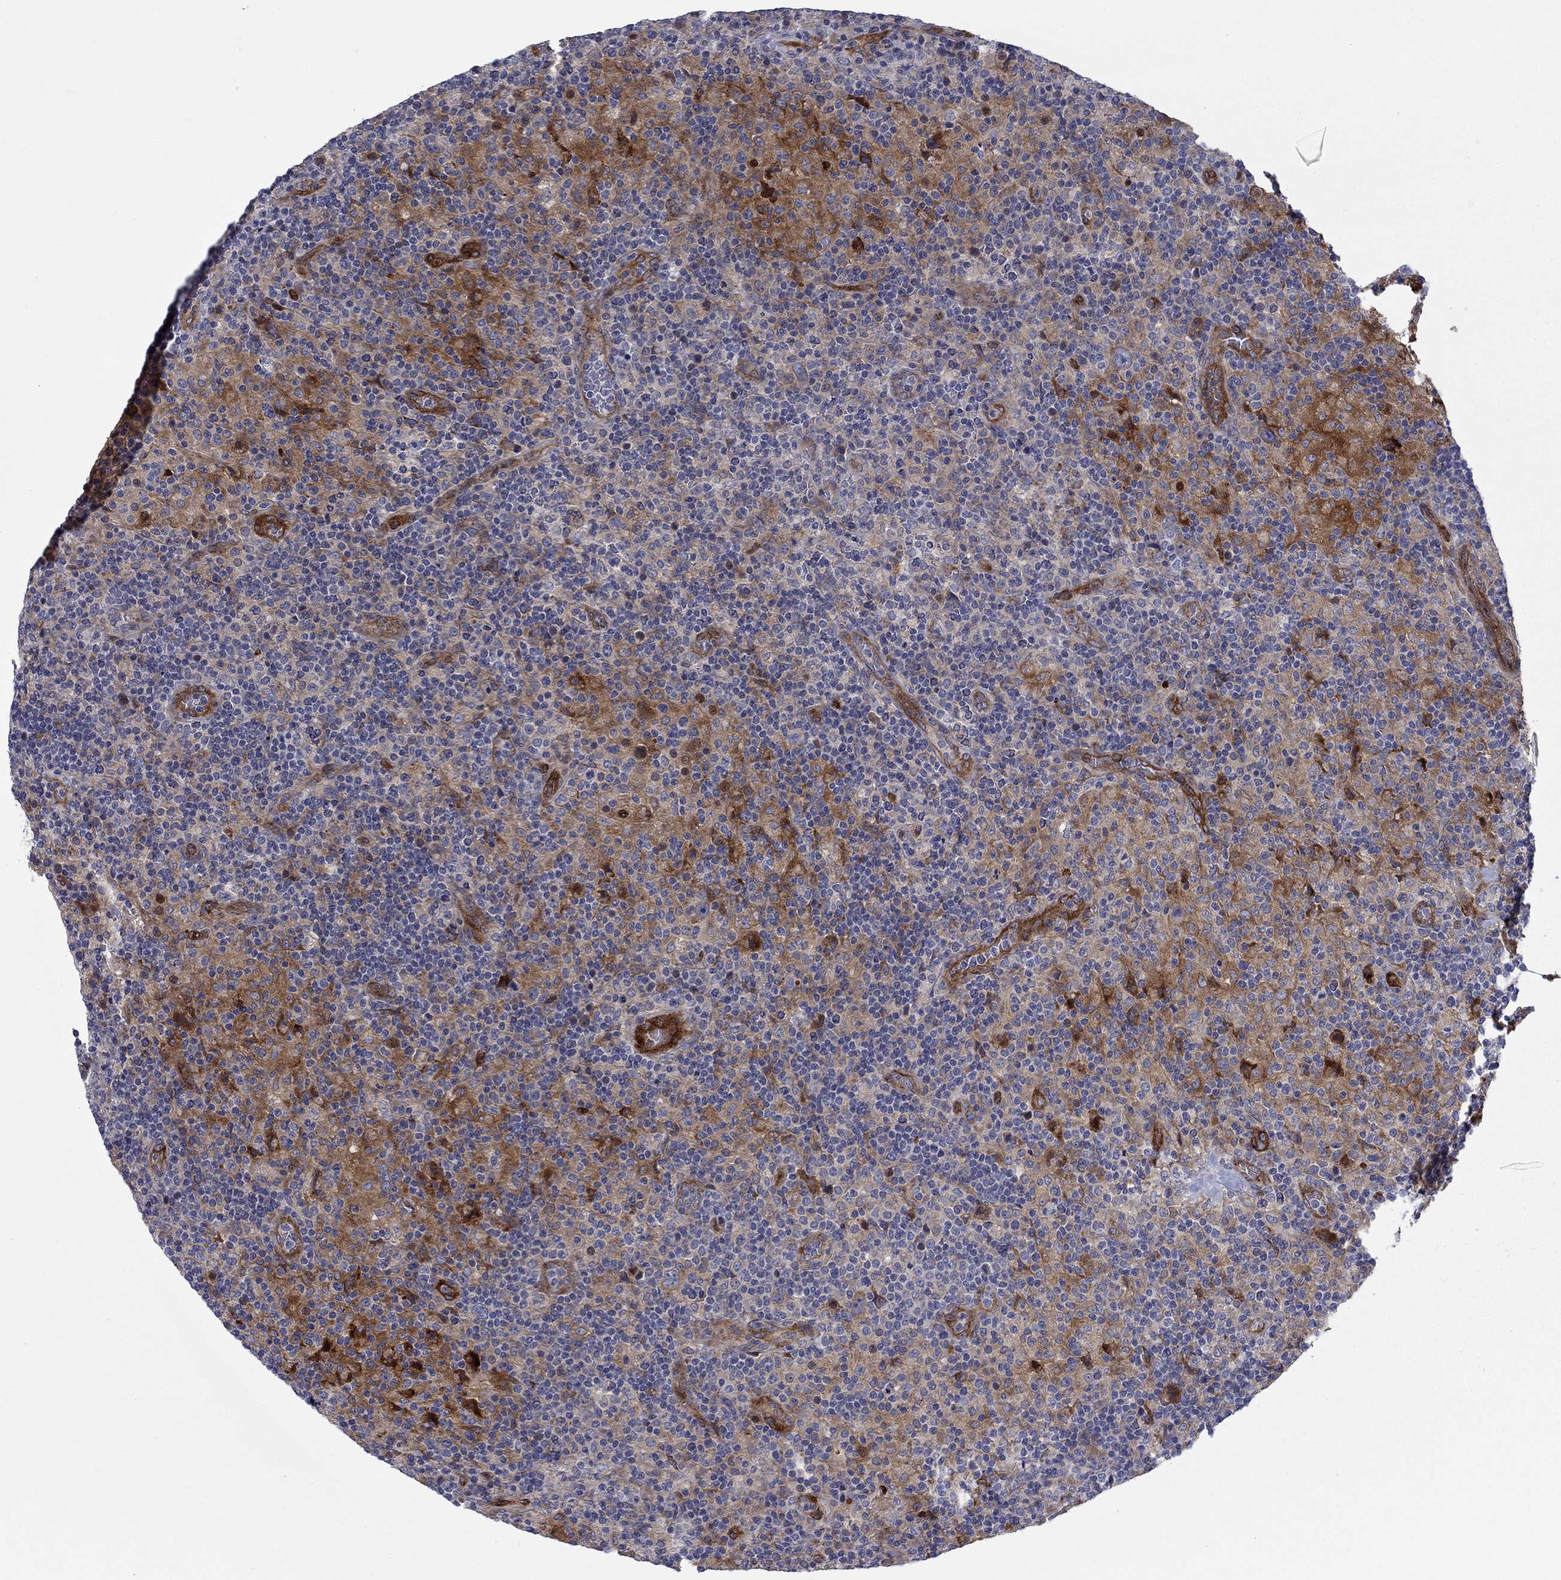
{"staining": {"intensity": "weak", "quantity": ">75%", "location": "cytoplasmic/membranous"}, "tissue": "lymphoma", "cell_type": "Tumor cells", "image_type": "cancer", "snomed": [{"axis": "morphology", "description": "Hodgkin's disease, NOS"}, {"axis": "topography", "description": "Lymph node"}], "caption": "Immunohistochemical staining of human Hodgkin's disease exhibits low levels of weak cytoplasmic/membranous protein positivity in about >75% of tumor cells.", "gene": "FXR1", "patient": {"sex": "male", "age": 70}}